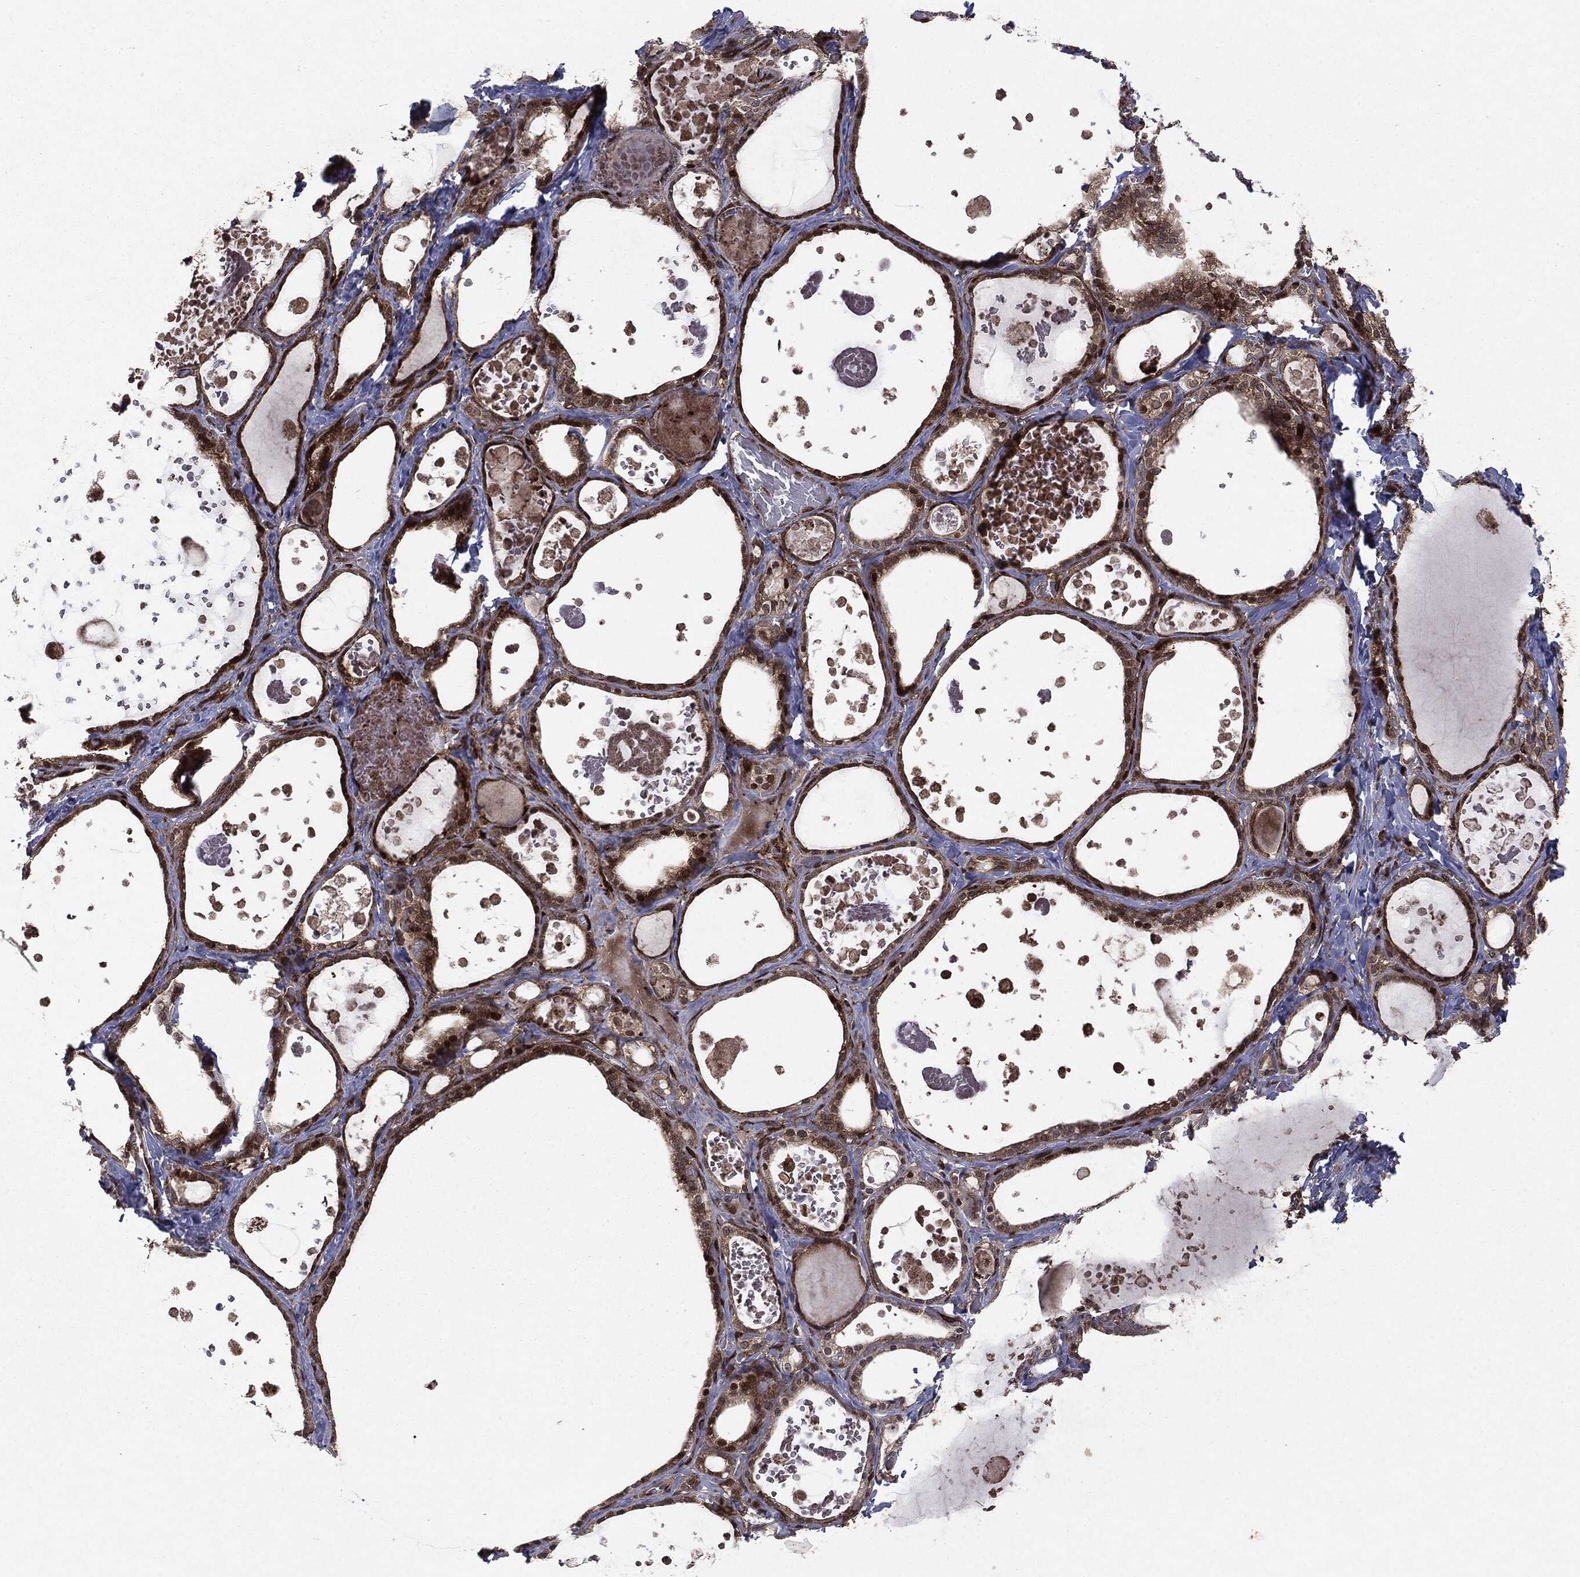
{"staining": {"intensity": "moderate", "quantity": ">75%", "location": "cytoplasmic/membranous"}, "tissue": "thyroid gland", "cell_type": "Glandular cells", "image_type": "normal", "snomed": [{"axis": "morphology", "description": "Normal tissue, NOS"}, {"axis": "topography", "description": "Thyroid gland"}], "caption": "A photomicrograph of human thyroid gland stained for a protein demonstrates moderate cytoplasmic/membranous brown staining in glandular cells.", "gene": "OTUB1", "patient": {"sex": "female", "age": 56}}